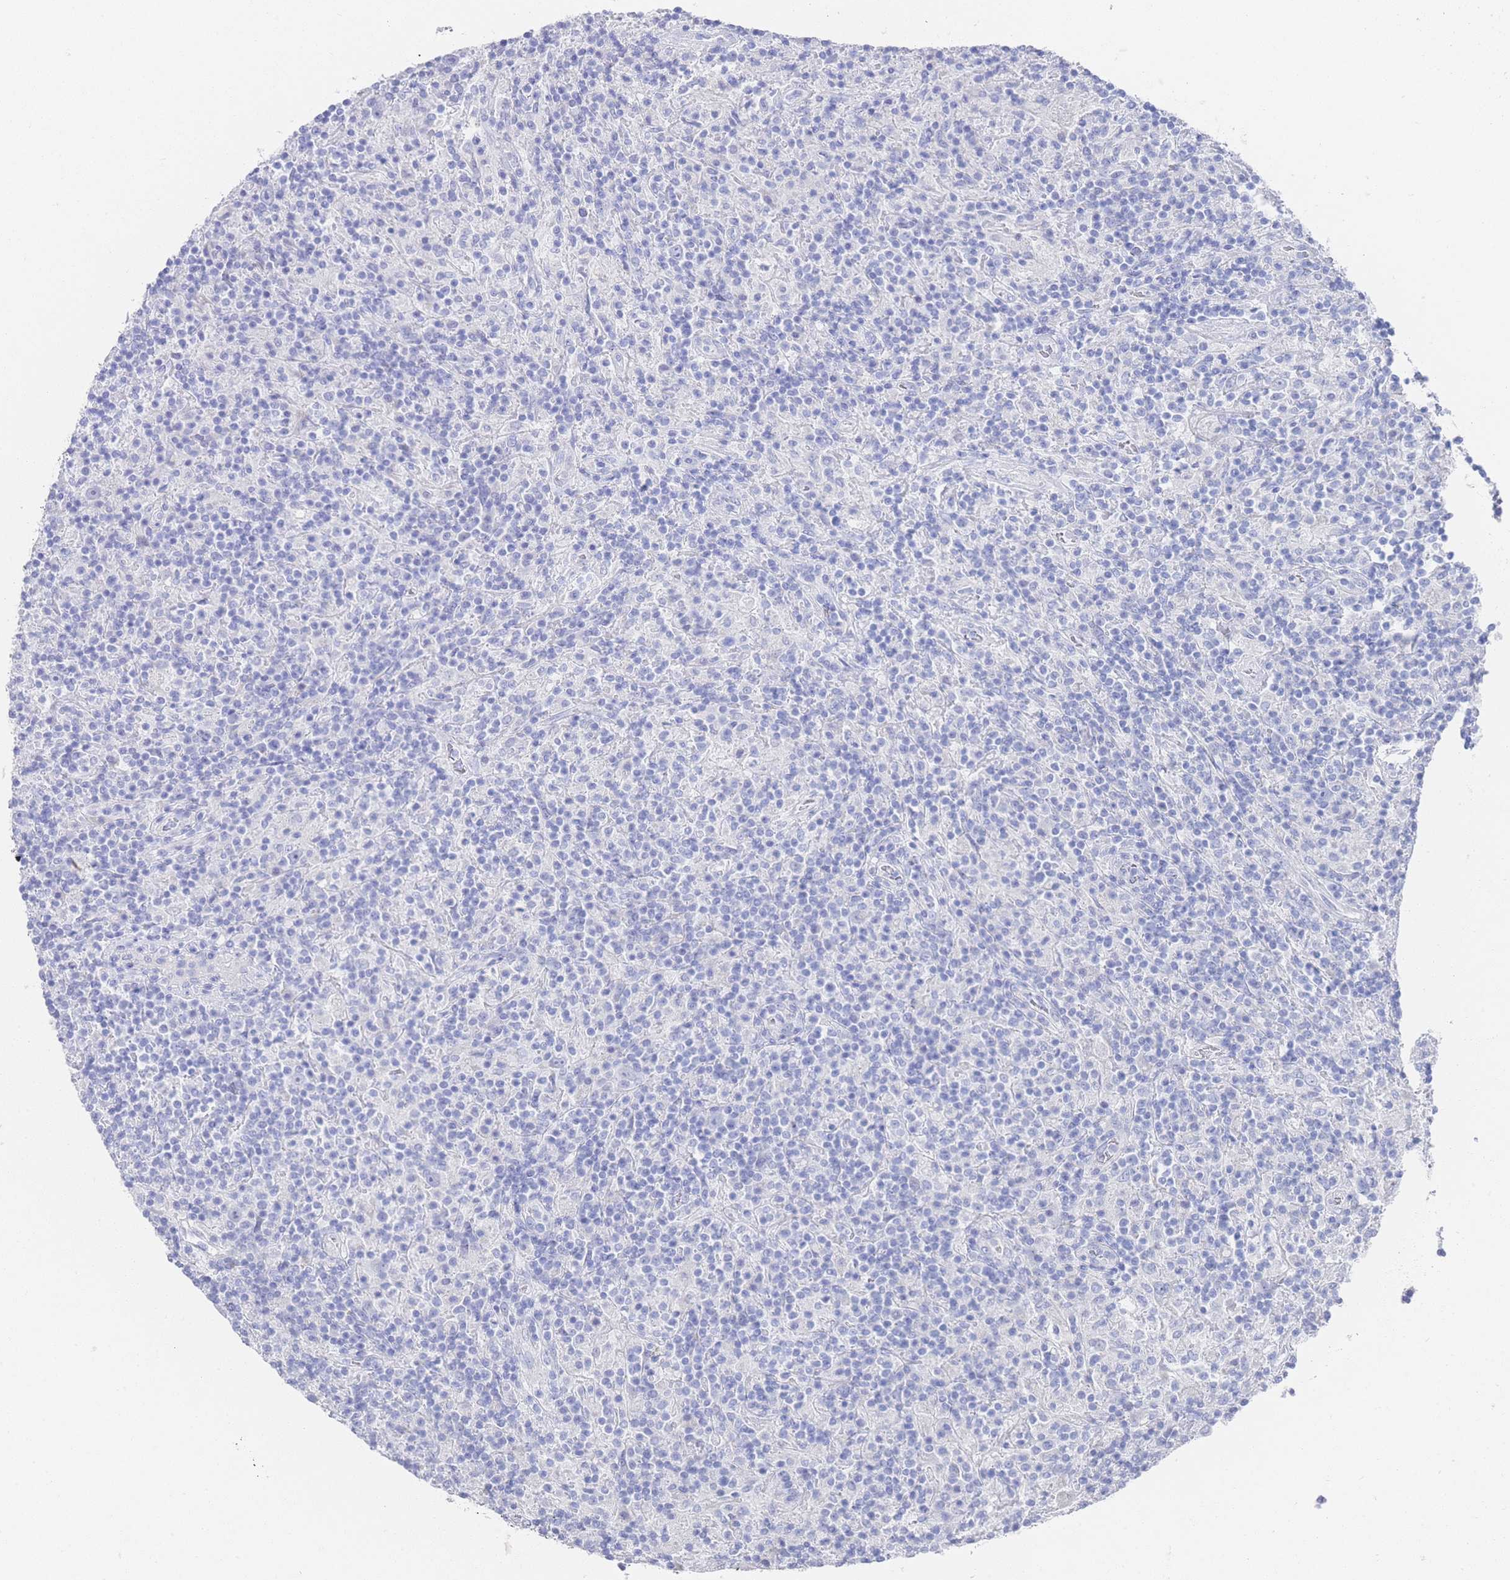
{"staining": {"intensity": "negative", "quantity": "none", "location": "none"}, "tissue": "lymphoma", "cell_type": "Tumor cells", "image_type": "cancer", "snomed": [{"axis": "morphology", "description": "Hodgkin's disease, NOS"}, {"axis": "topography", "description": "Lymph node"}], "caption": "A high-resolution photomicrograph shows IHC staining of lymphoma, which exhibits no significant staining in tumor cells.", "gene": "LRRC37A", "patient": {"sex": "male", "age": 70}}